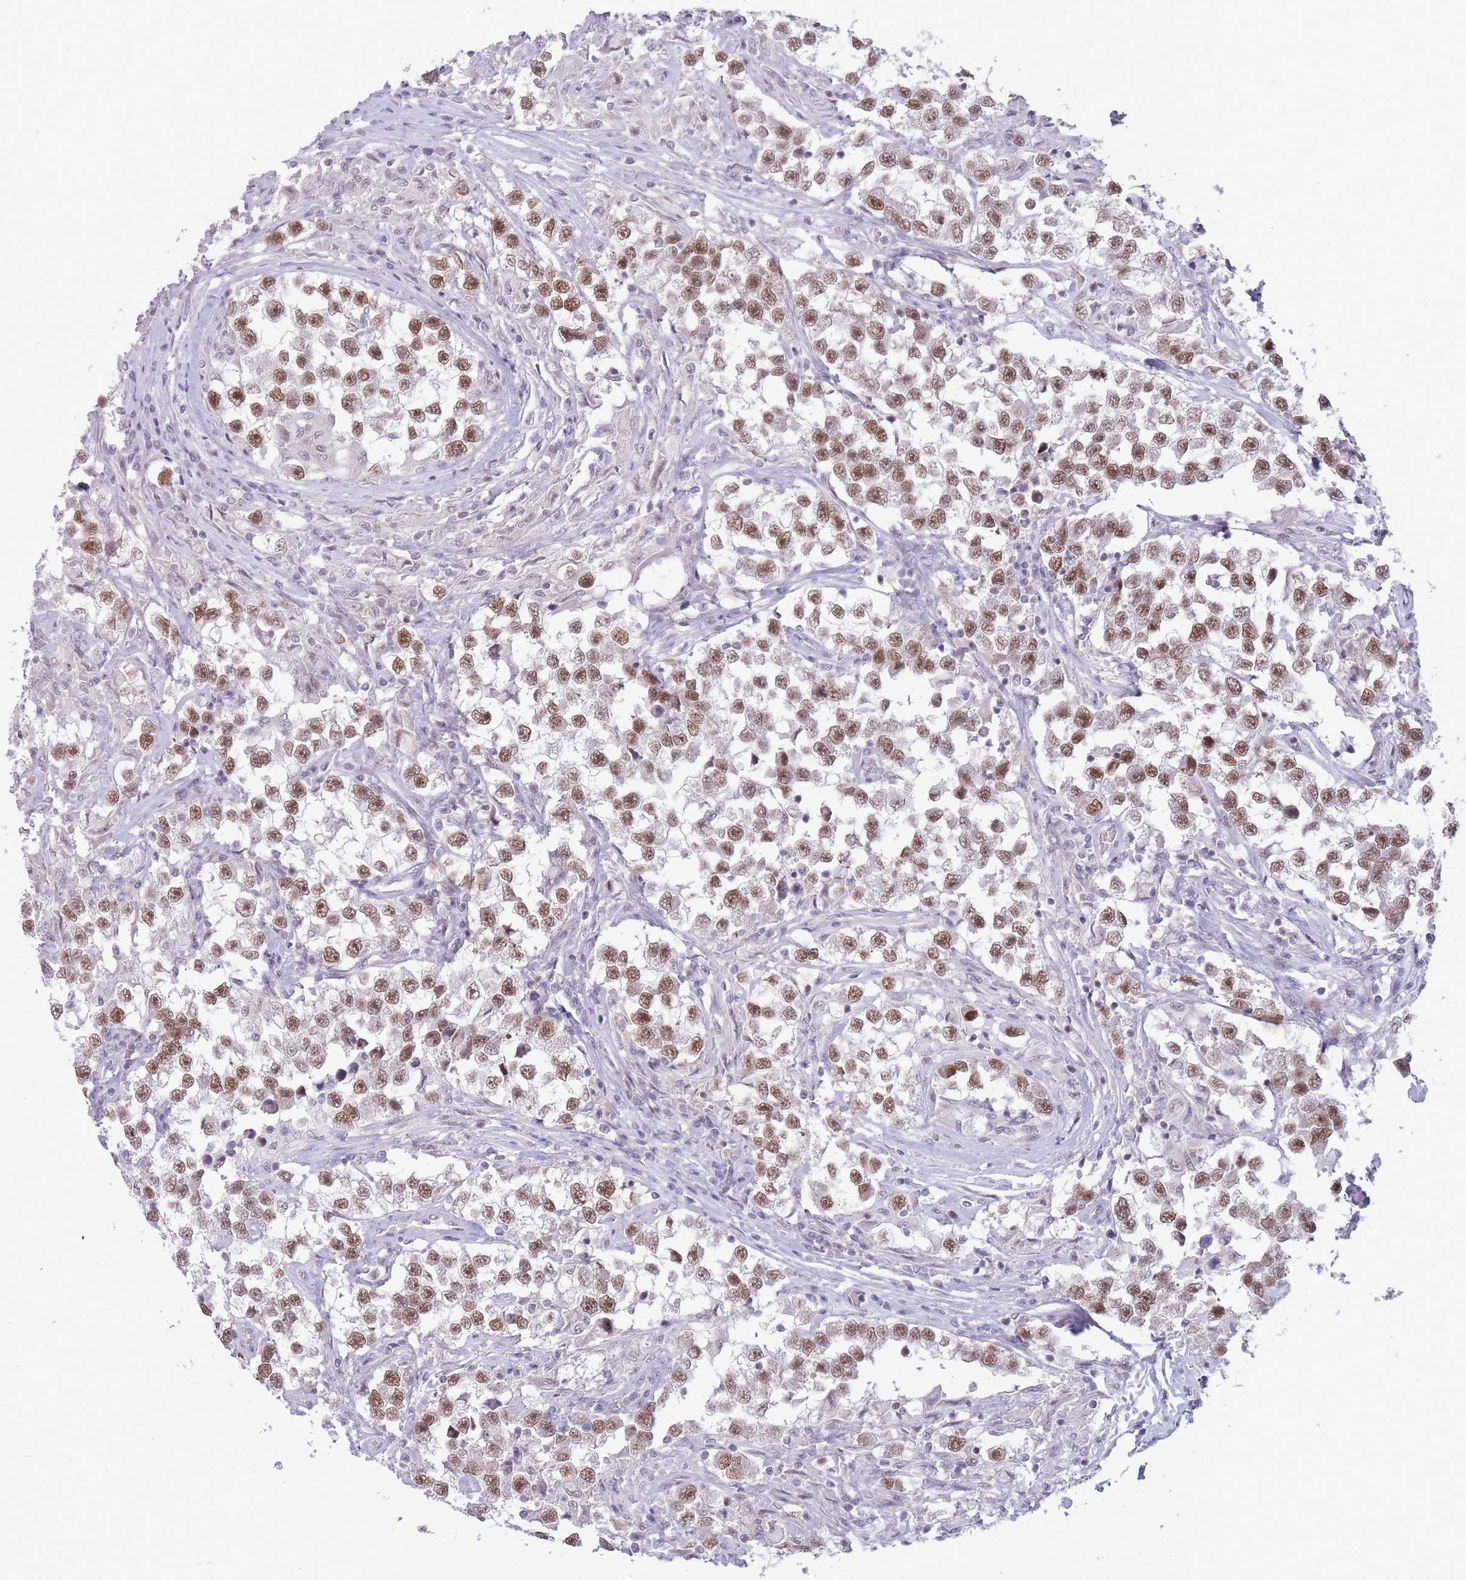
{"staining": {"intensity": "moderate", "quantity": ">75%", "location": "nuclear"}, "tissue": "testis cancer", "cell_type": "Tumor cells", "image_type": "cancer", "snomed": [{"axis": "morphology", "description": "Seminoma, NOS"}, {"axis": "topography", "description": "Testis"}], "caption": "Immunohistochemistry photomicrograph of testis seminoma stained for a protein (brown), which displays medium levels of moderate nuclear staining in about >75% of tumor cells.", "gene": "ARID3B", "patient": {"sex": "male", "age": 46}}